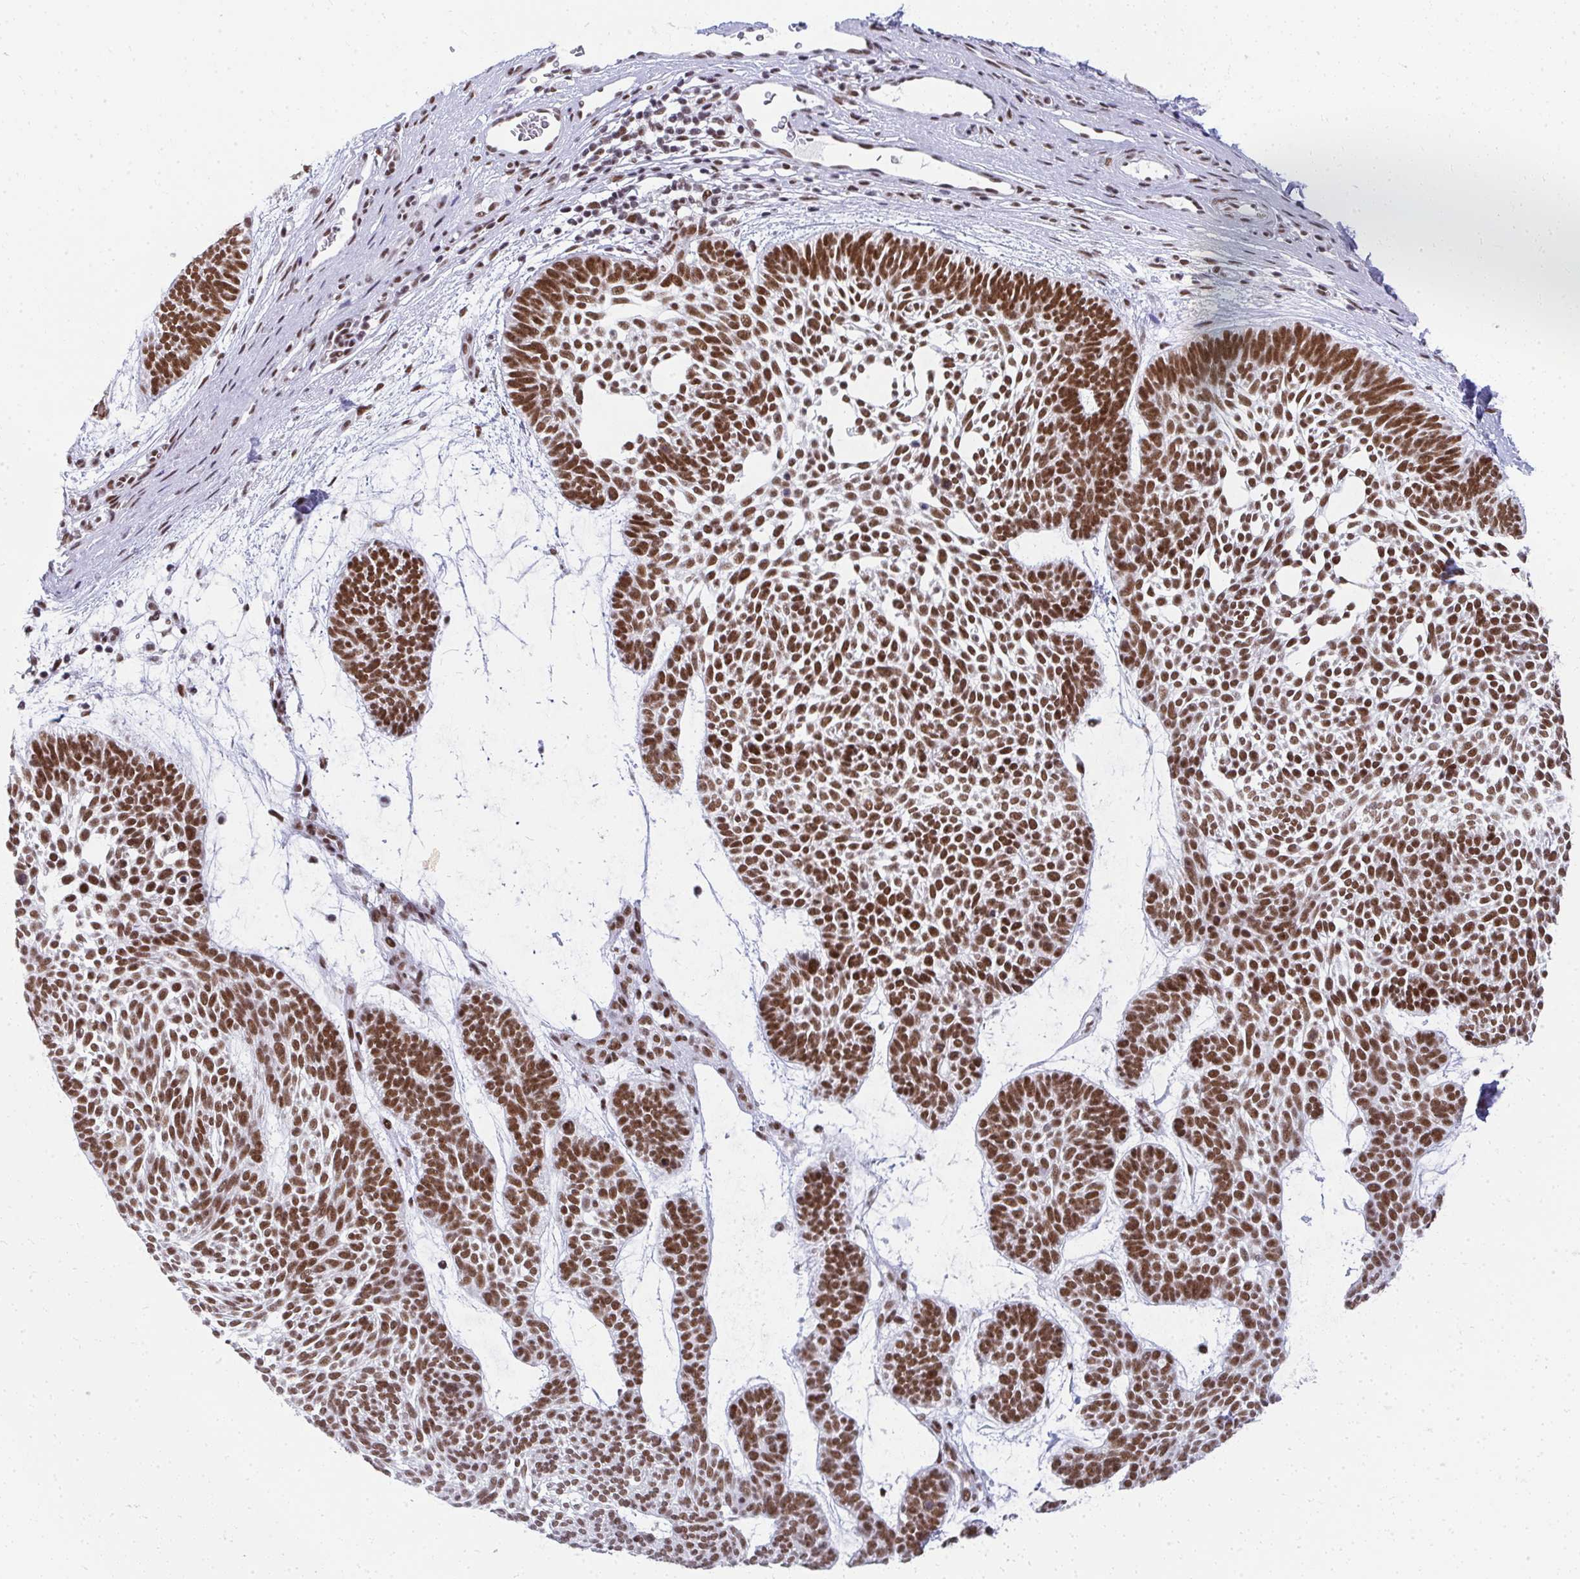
{"staining": {"intensity": "strong", "quantity": ">75%", "location": "nuclear"}, "tissue": "skin cancer", "cell_type": "Tumor cells", "image_type": "cancer", "snomed": [{"axis": "morphology", "description": "Basal cell carcinoma"}, {"axis": "topography", "description": "Skin"}, {"axis": "topography", "description": "Skin of face"}], "caption": "IHC staining of basal cell carcinoma (skin), which demonstrates high levels of strong nuclear expression in approximately >75% of tumor cells indicating strong nuclear protein staining. The staining was performed using DAB (brown) for protein detection and nuclei were counterstained in hematoxylin (blue).", "gene": "CREBBP", "patient": {"sex": "male", "age": 83}}